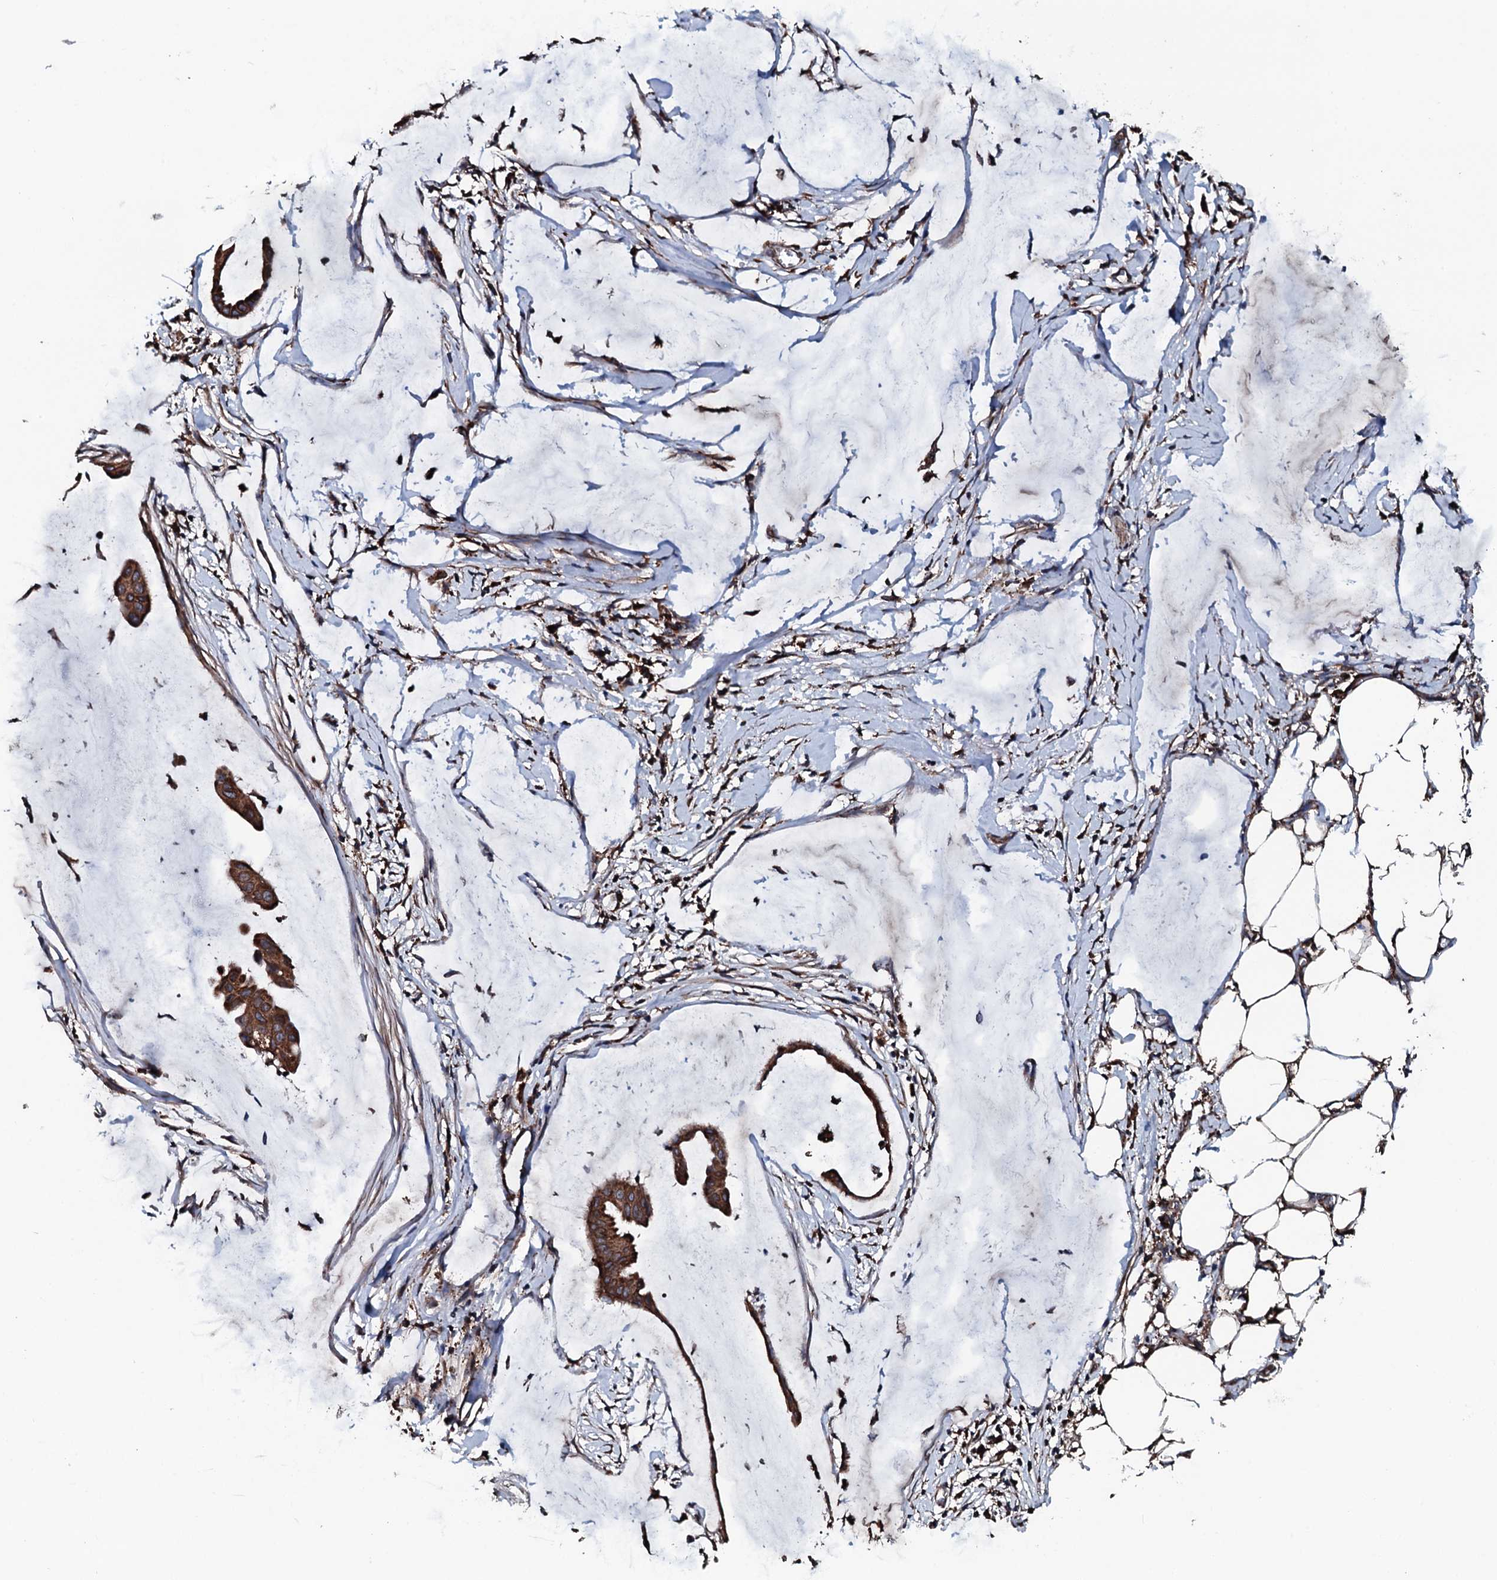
{"staining": {"intensity": "moderate", "quantity": ">75%", "location": "cytoplasmic/membranous"}, "tissue": "ovarian cancer", "cell_type": "Tumor cells", "image_type": "cancer", "snomed": [{"axis": "morphology", "description": "Cystadenocarcinoma, mucinous, NOS"}, {"axis": "topography", "description": "Ovary"}], "caption": "Protein analysis of ovarian cancer tissue shows moderate cytoplasmic/membranous staining in about >75% of tumor cells. The staining was performed using DAB (3,3'-diaminobenzidine) to visualize the protein expression in brown, while the nuclei were stained in blue with hematoxylin (Magnification: 20x).", "gene": "RAB12", "patient": {"sex": "female", "age": 73}}